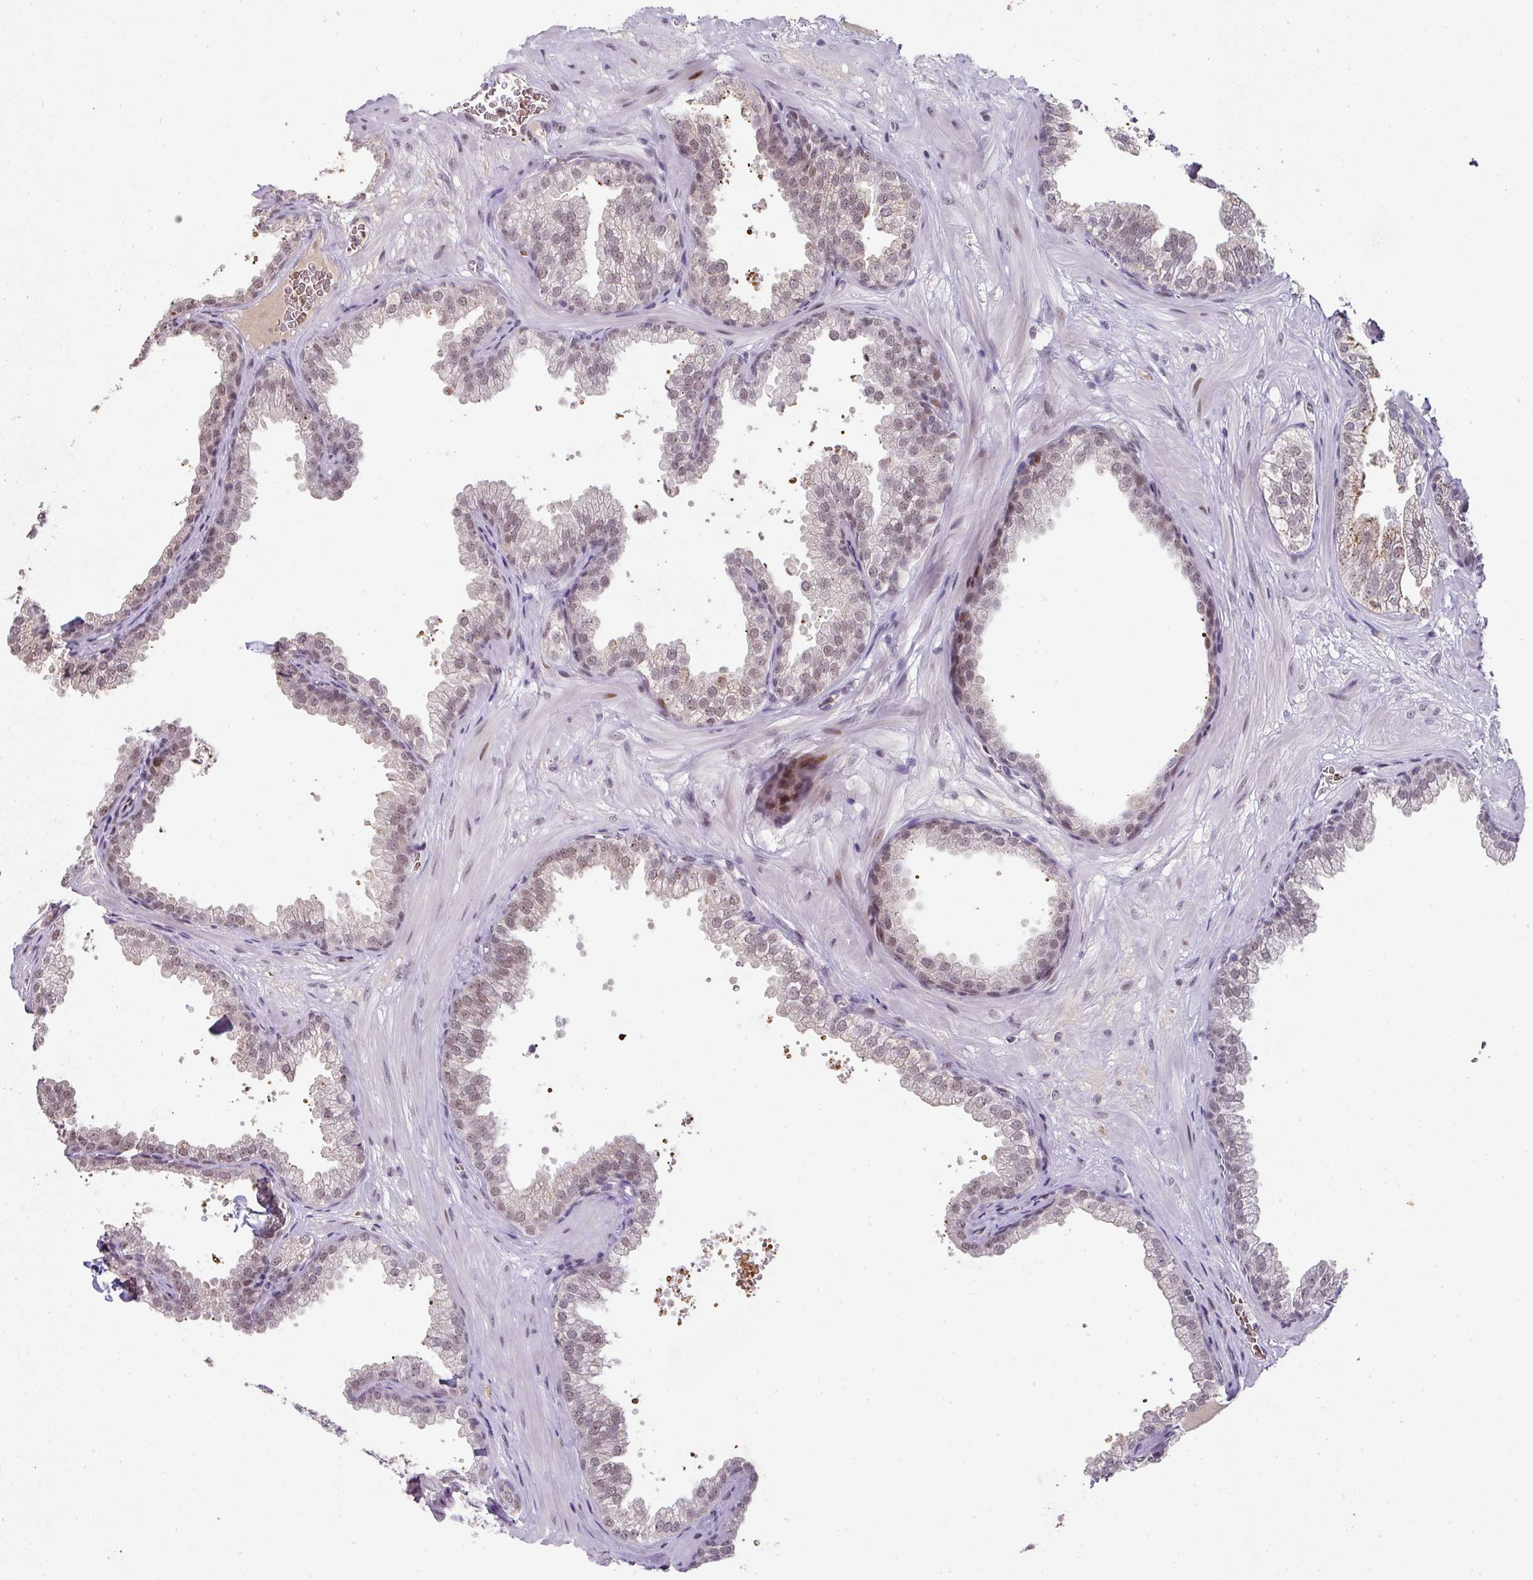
{"staining": {"intensity": "weak", "quantity": "25%-75%", "location": "nuclear"}, "tissue": "prostate", "cell_type": "Glandular cells", "image_type": "normal", "snomed": [{"axis": "morphology", "description": "Normal tissue, NOS"}, {"axis": "topography", "description": "Prostate"}], "caption": "The photomicrograph shows immunohistochemical staining of unremarkable prostate. There is weak nuclear expression is present in approximately 25%-75% of glandular cells. (DAB (3,3'-diaminobenzidine) = brown stain, brightfield microscopy at high magnification).", "gene": "NEIL1", "patient": {"sex": "male", "age": 37}}